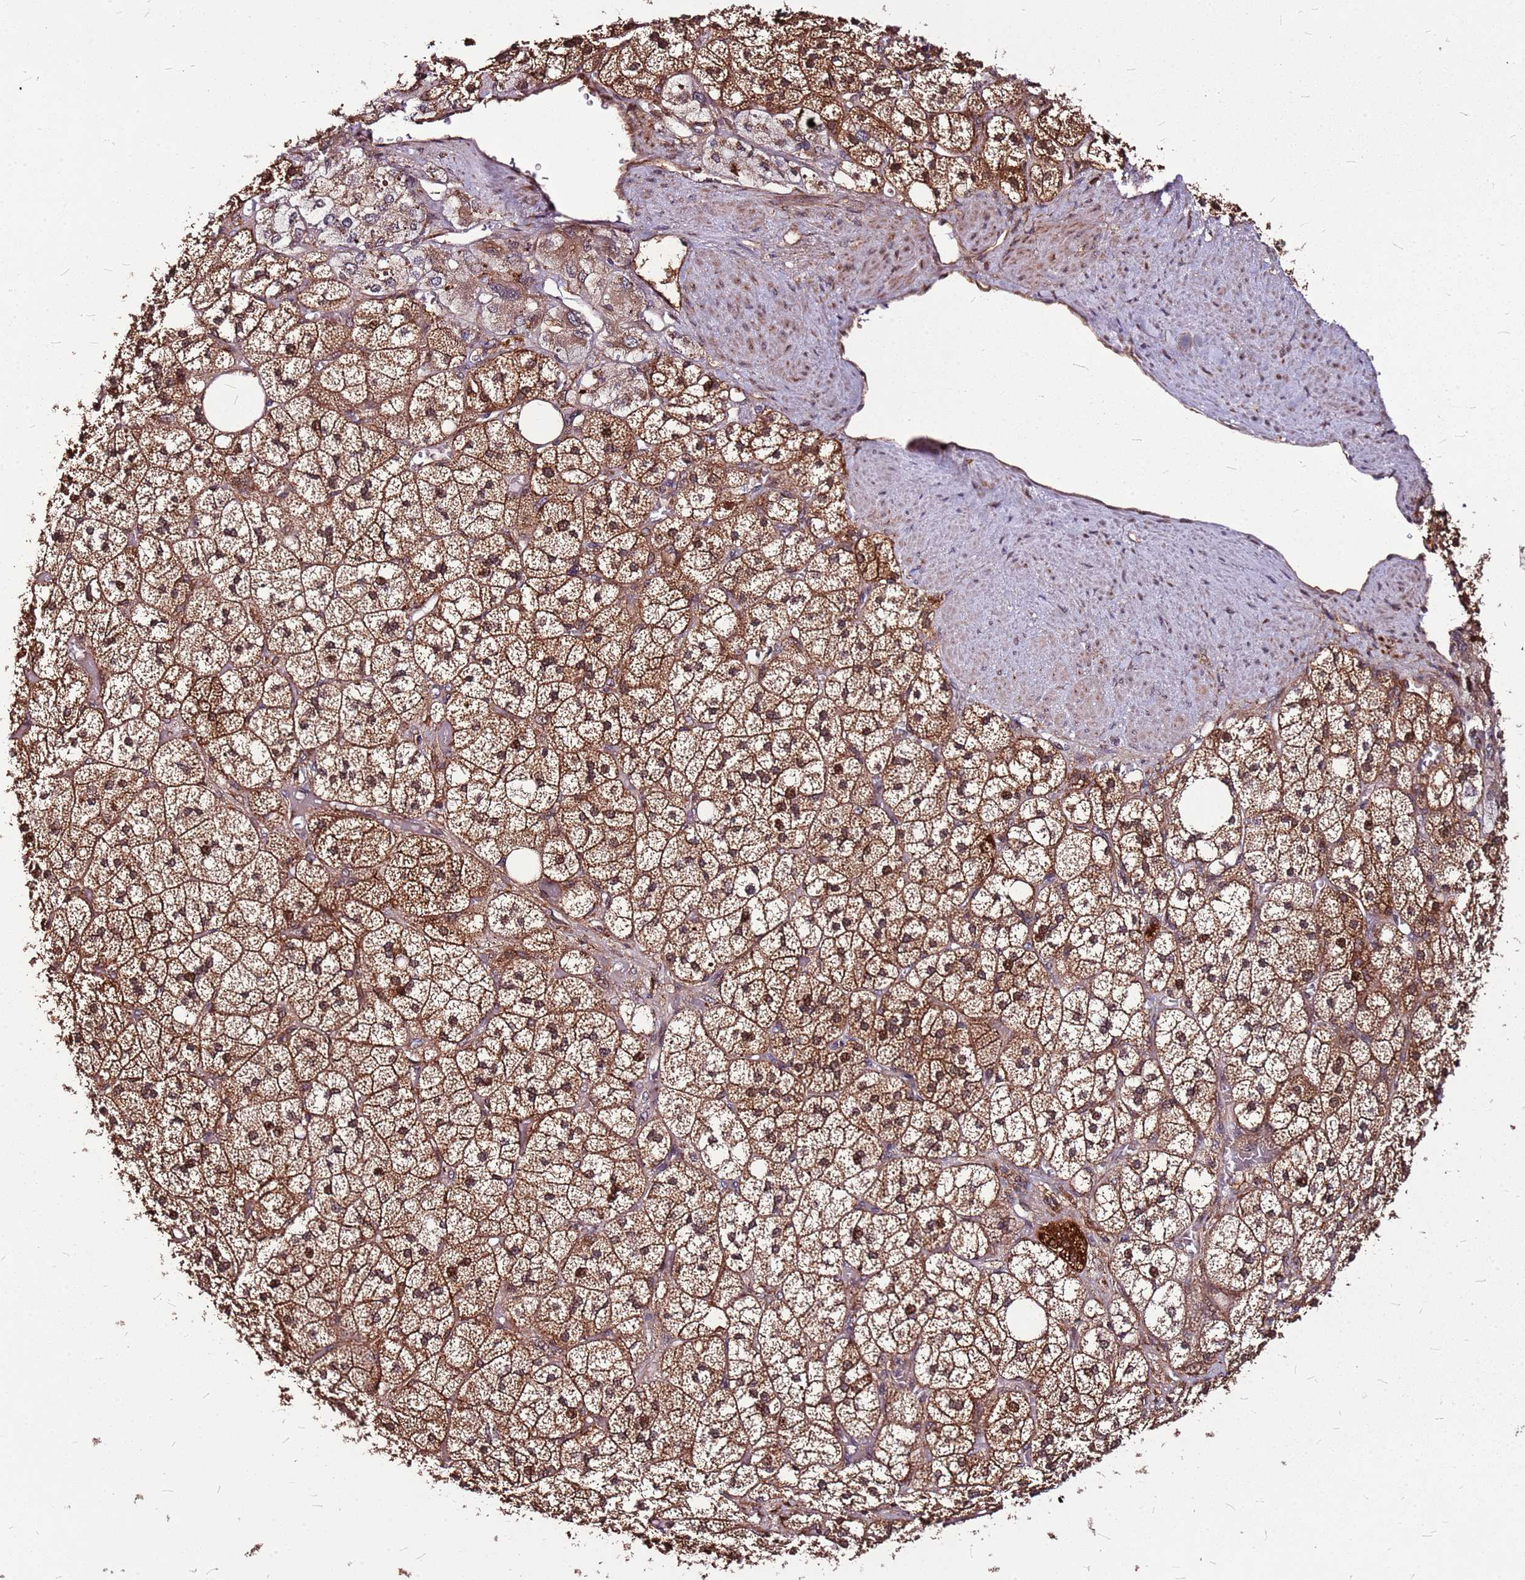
{"staining": {"intensity": "strong", "quantity": ">75%", "location": "cytoplasmic/membranous,nuclear"}, "tissue": "adrenal gland", "cell_type": "Glandular cells", "image_type": "normal", "snomed": [{"axis": "morphology", "description": "Normal tissue, NOS"}, {"axis": "topography", "description": "Adrenal gland"}], "caption": "Immunohistochemistry (IHC) photomicrograph of unremarkable human adrenal gland stained for a protein (brown), which displays high levels of strong cytoplasmic/membranous,nuclear positivity in approximately >75% of glandular cells.", "gene": "LYPLAL1", "patient": {"sex": "male", "age": 61}}